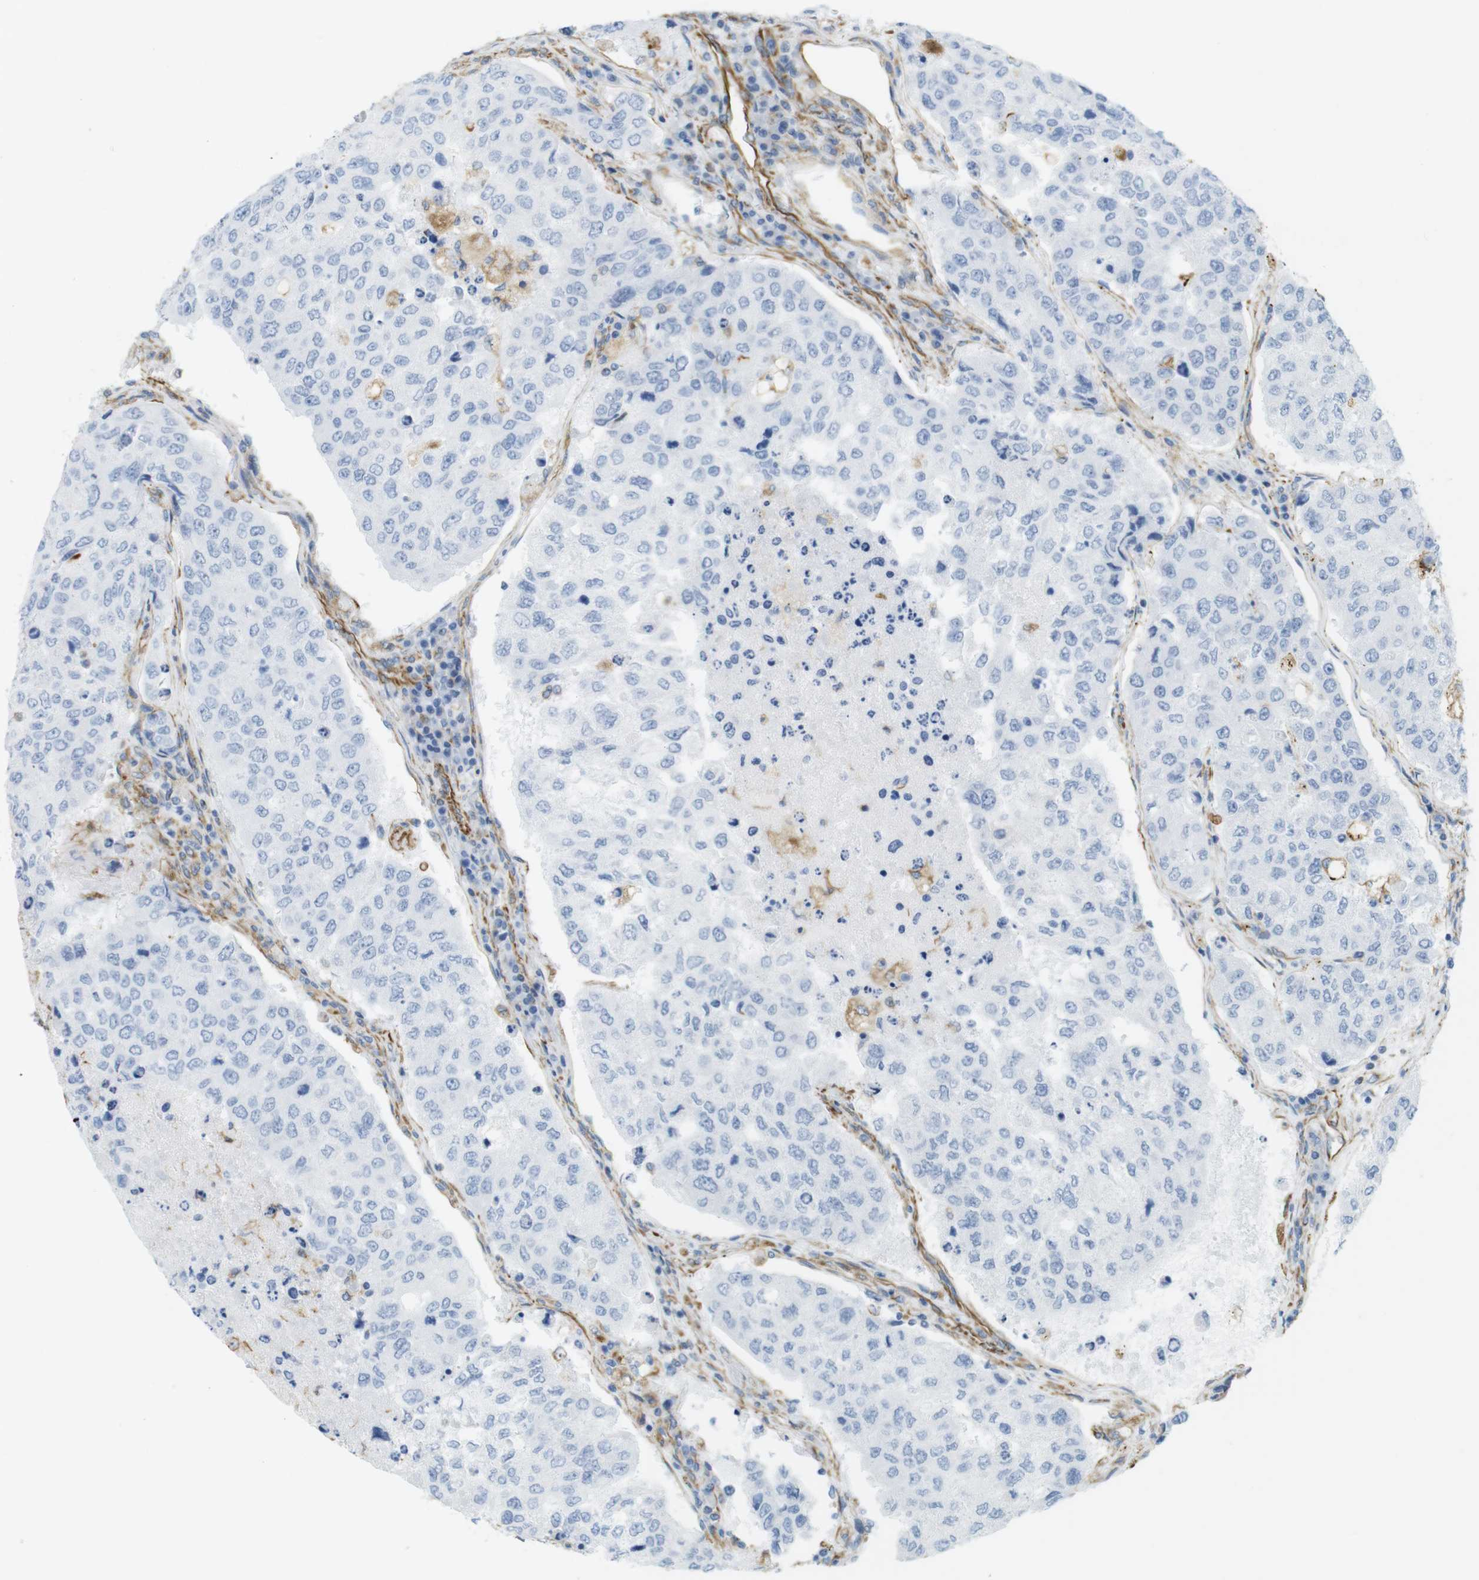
{"staining": {"intensity": "negative", "quantity": "none", "location": "none"}, "tissue": "urothelial cancer", "cell_type": "Tumor cells", "image_type": "cancer", "snomed": [{"axis": "morphology", "description": "Urothelial carcinoma, High grade"}, {"axis": "topography", "description": "Lymph node"}, {"axis": "topography", "description": "Urinary bladder"}], "caption": "Urothelial carcinoma (high-grade) was stained to show a protein in brown. There is no significant staining in tumor cells.", "gene": "MS4A10", "patient": {"sex": "male", "age": 51}}